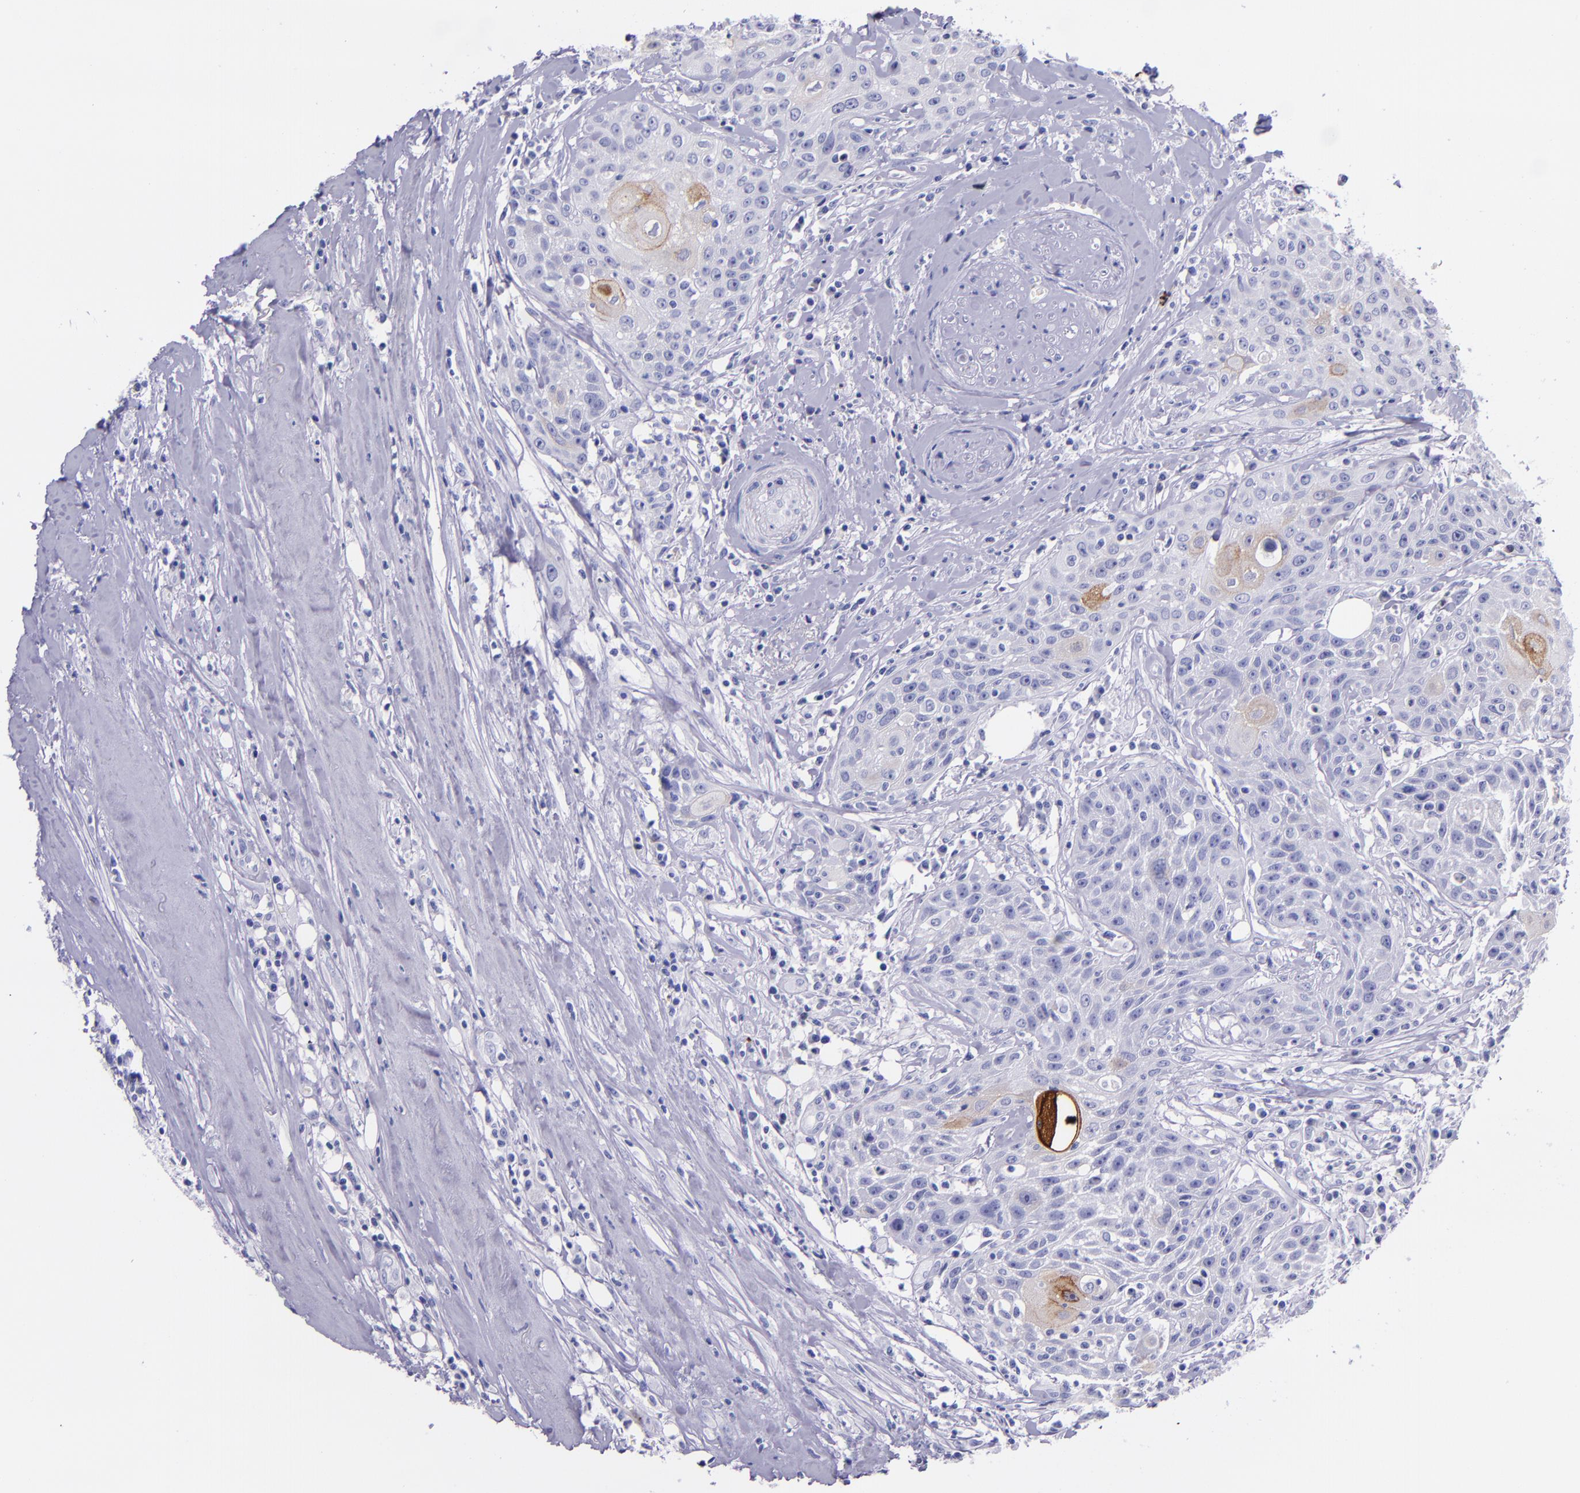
{"staining": {"intensity": "weak", "quantity": "<25%", "location": "cytoplasmic/membranous"}, "tissue": "head and neck cancer", "cell_type": "Tumor cells", "image_type": "cancer", "snomed": [{"axis": "morphology", "description": "Squamous cell carcinoma, NOS"}, {"axis": "topography", "description": "Oral tissue"}, {"axis": "topography", "description": "Head-Neck"}], "caption": "IHC of human head and neck squamous cell carcinoma demonstrates no positivity in tumor cells.", "gene": "SLPI", "patient": {"sex": "female", "age": 82}}